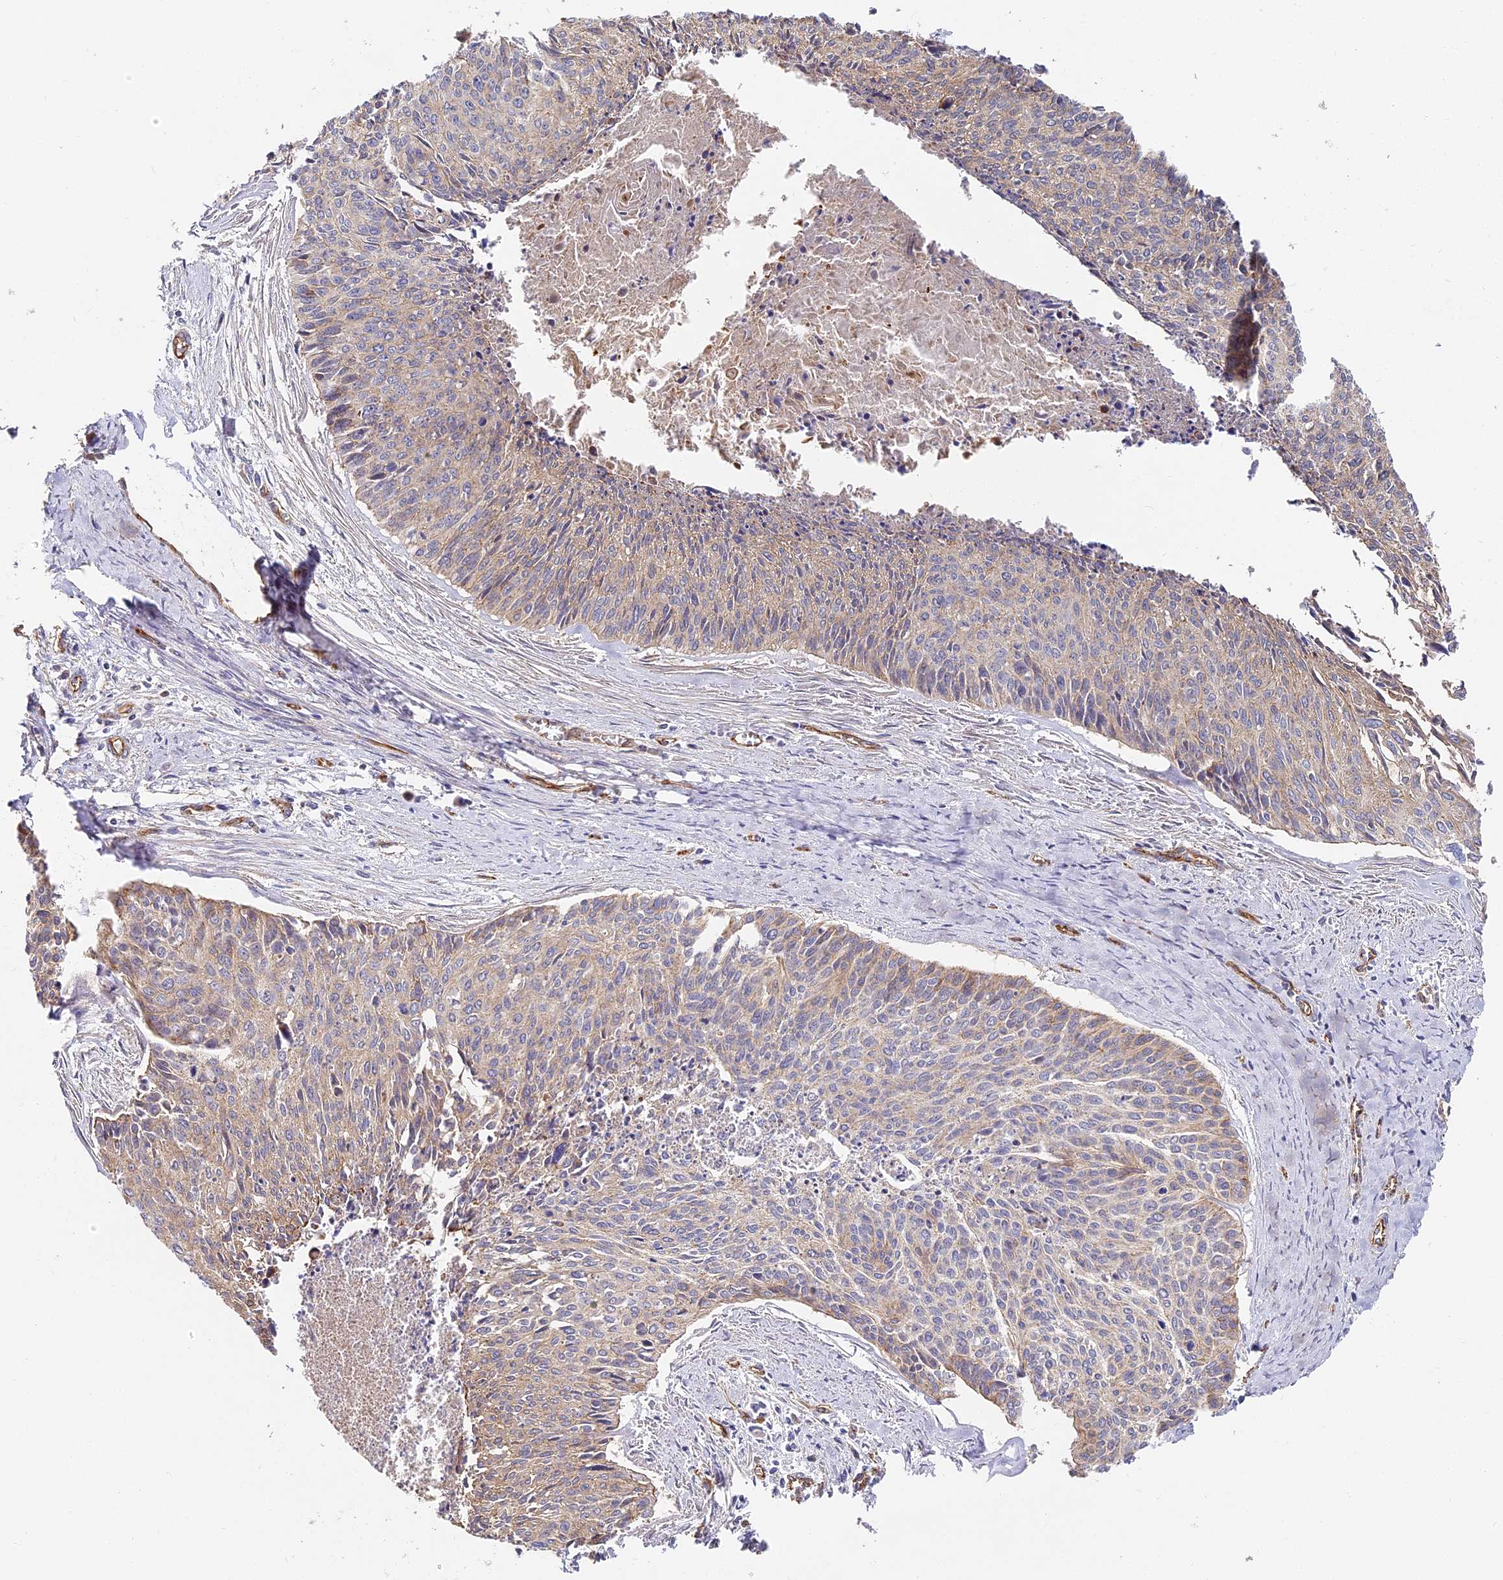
{"staining": {"intensity": "weak", "quantity": "<25%", "location": "cytoplasmic/membranous"}, "tissue": "cervical cancer", "cell_type": "Tumor cells", "image_type": "cancer", "snomed": [{"axis": "morphology", "description": "Squamous cell carcinoma, NOS"}, {"axis": "topography", "description": "Cervix"}], "caption": "DAB immunohistochemical staining of cervical cancer exhibits no significant positivity in tumor cells. The staining is performed using DAB brown chromogen with nuclei counter-stained in using hematoxylin.", "gene": "CCDC30", "patient": {"sex": "female", "age": 55}}